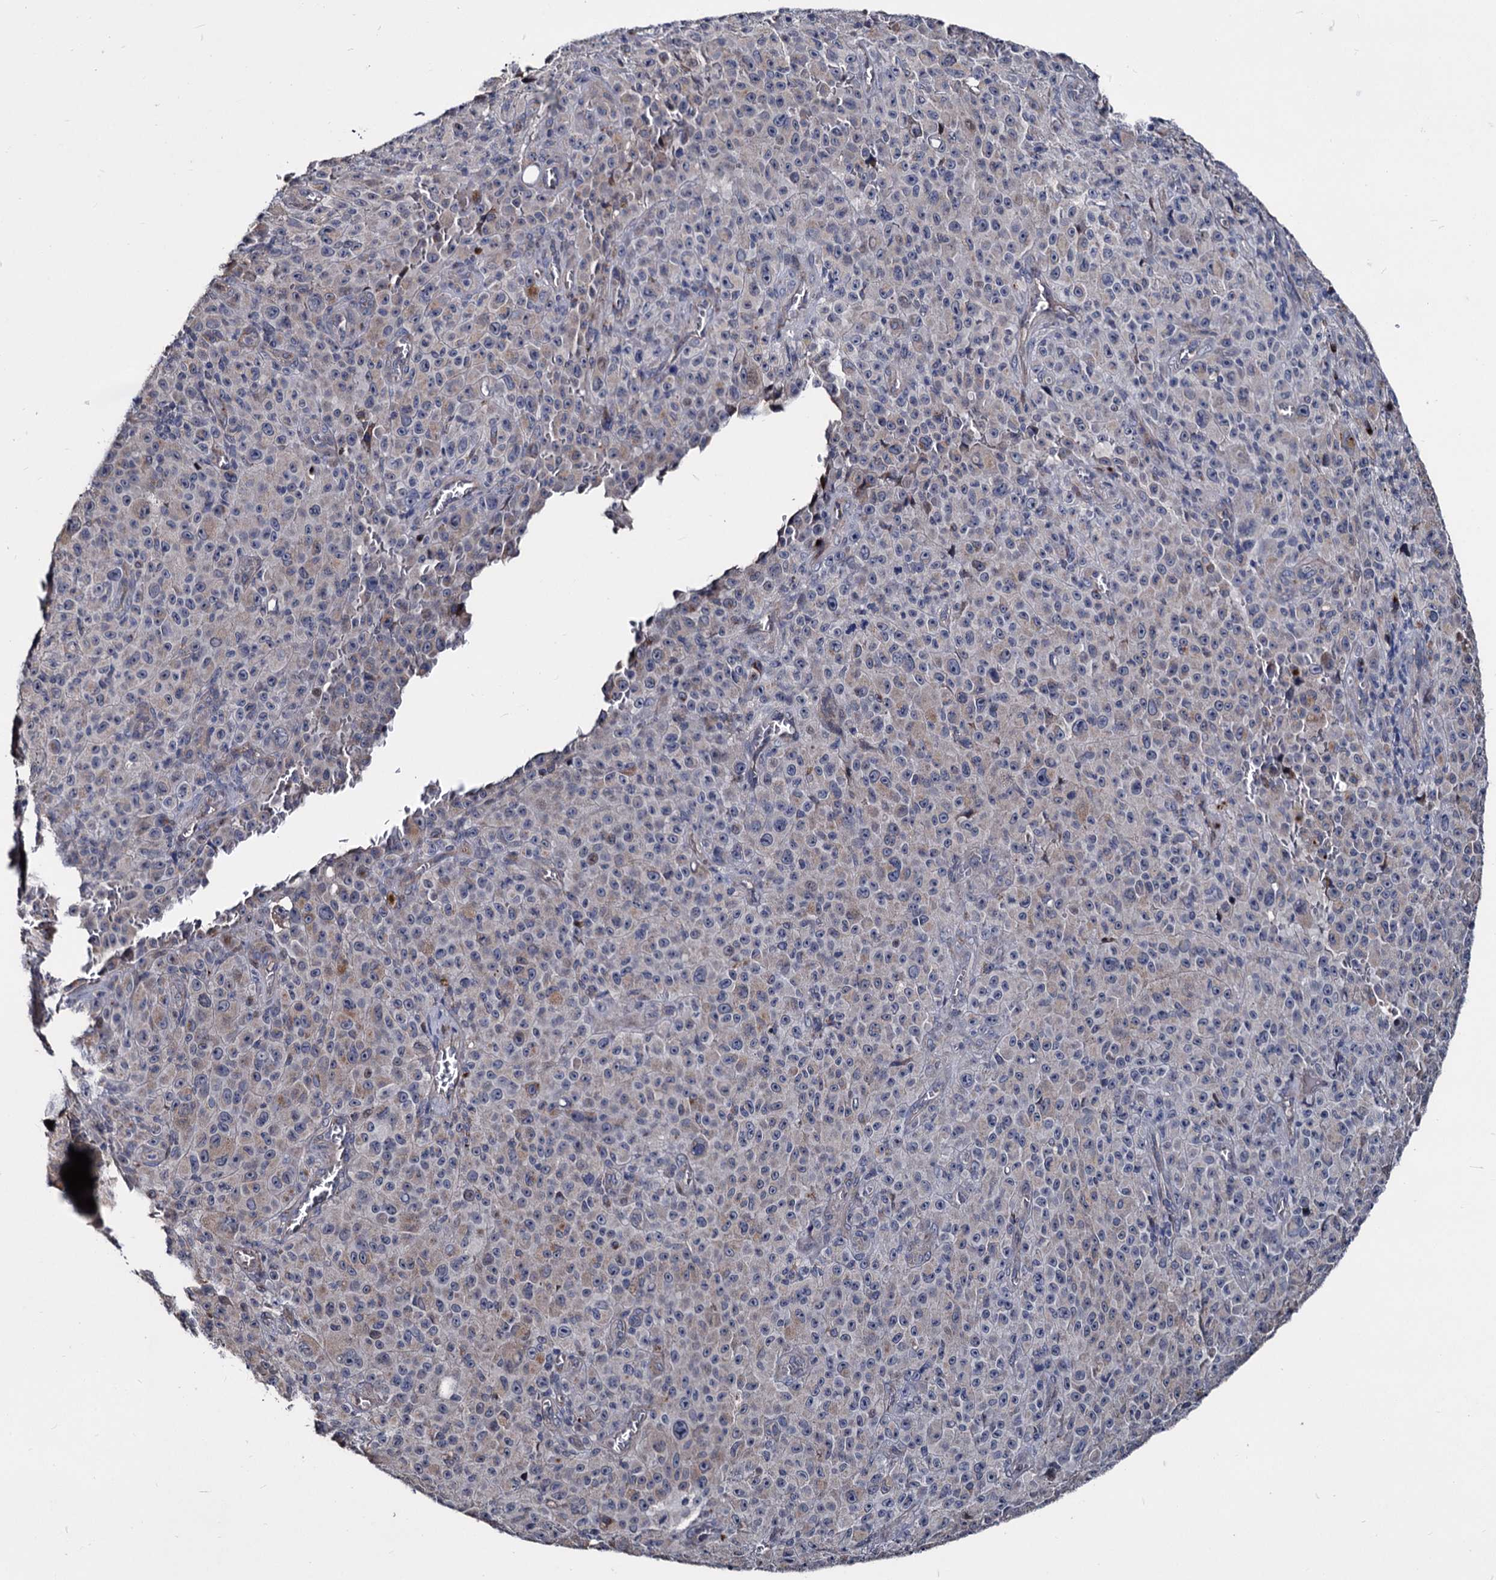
{"staining": {"intensity": "negative", "quantity": "none", "location": "none"}, "tissue": "melanoma", "cell_type": "Tumor cells", "image_type": "cancer", "snomed": [{"axis": "morphology", "description": "Malignant melanoma, NOS"}, {"axis": "topography", "description": "Skin"}], "caption": "DAB immunohistochemical staining of human melanoma displays no significant expression in tumor cells.", "gene": "SMAGP", "patient": {"sex": "female", "age": 82}}